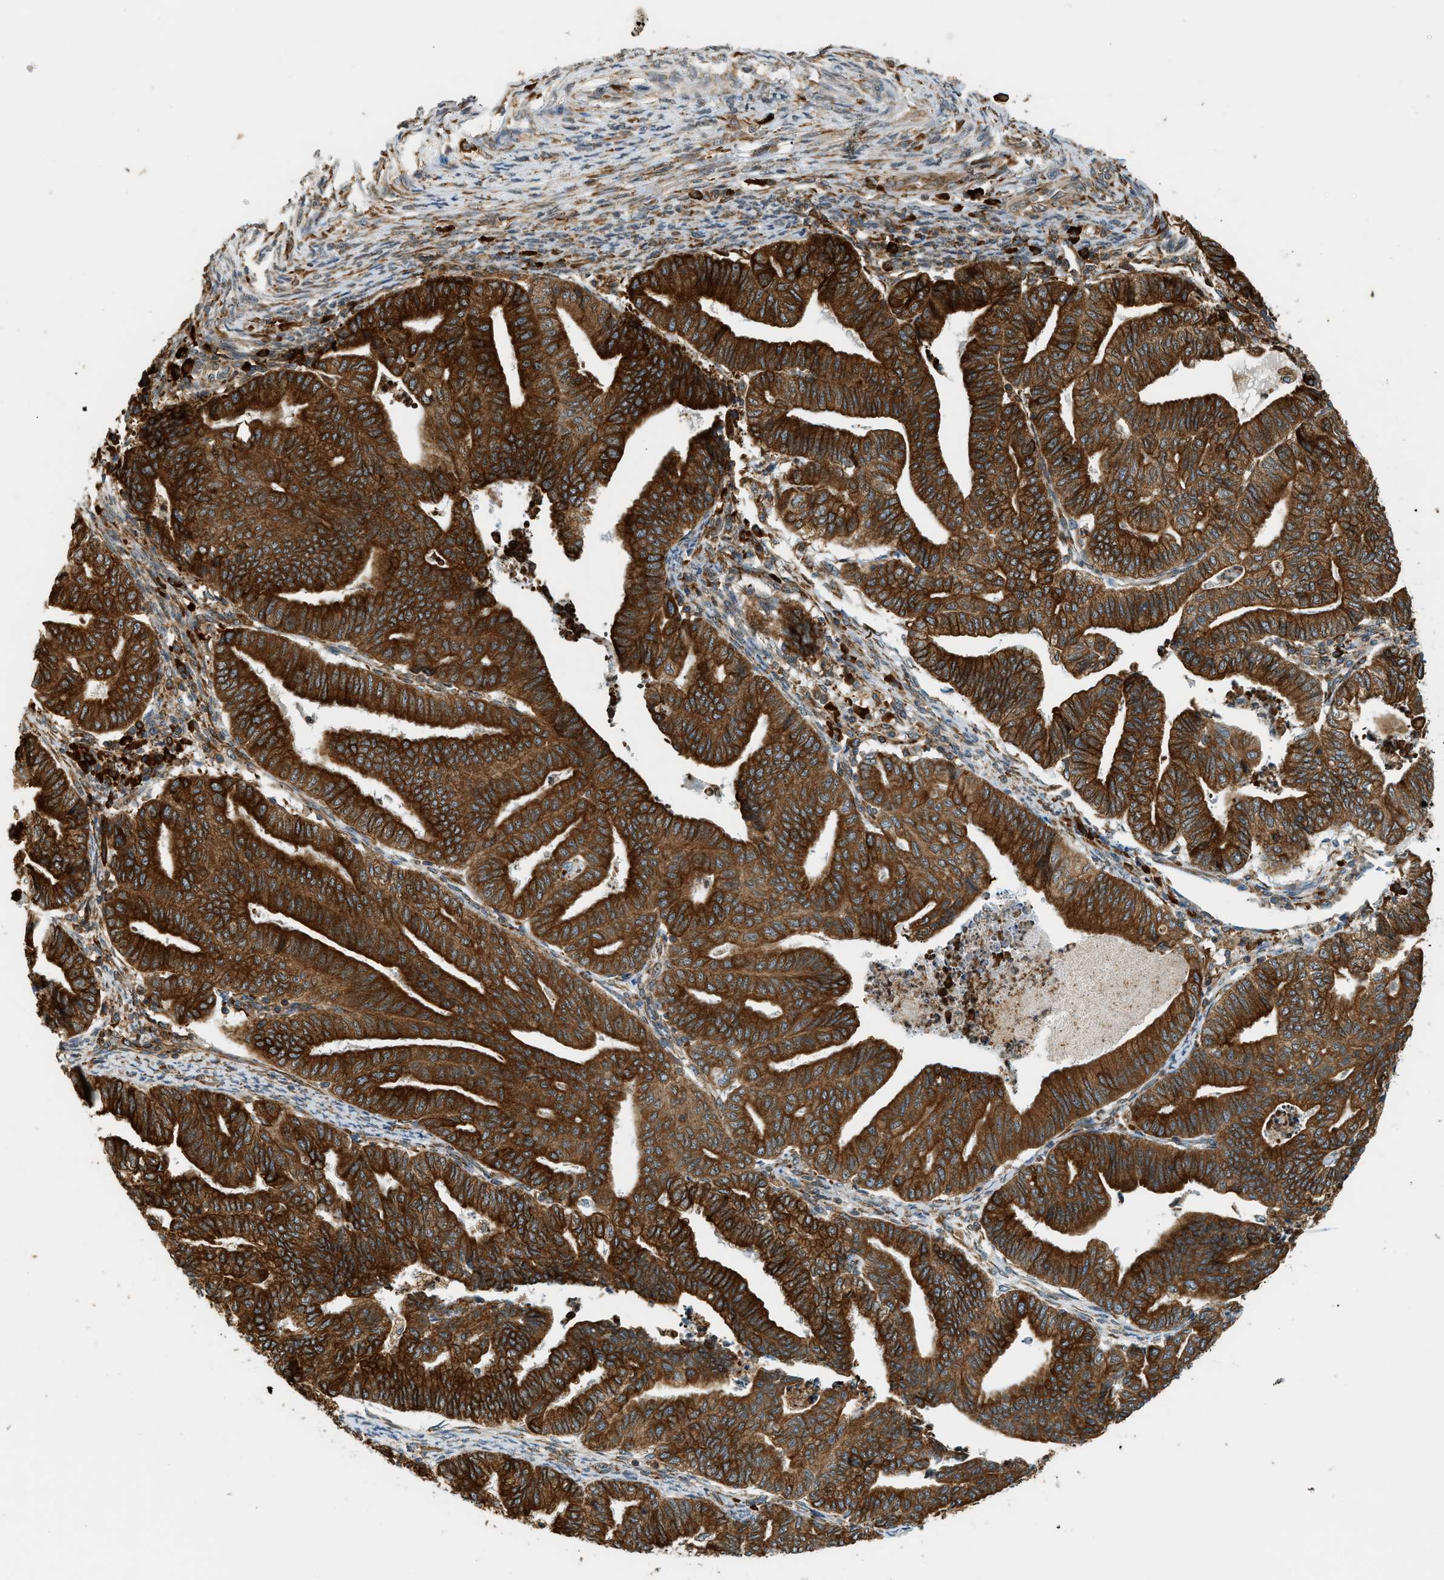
{"staining": {"intensity": "strong", "quantity": ">75%", "location": "cytoplasmic/membranous"}, "tissue": "endometrial cancer", "cell_type": "Tumor cells", "image_type": "cancer", "snomed": [{"axis": "morphology", "description": "Adenocarcinoma, NOS"}, {"axis": "topography", "description": "Endometrium"}], "caption": "Immunohistochemistry (IHC) photomicrograph of neoplastic tissue: human endometrial cancer (adenocarcinoma) stained using immunohistochemistry shows high levels of strong protein expression localized specifically in the cytoplasmic/membranous of tumor cells, appearing as a cytoplasmic/membranous brown color.", "gene": "SEMA4D", "patient": {"sex": "female", "age": 79}}